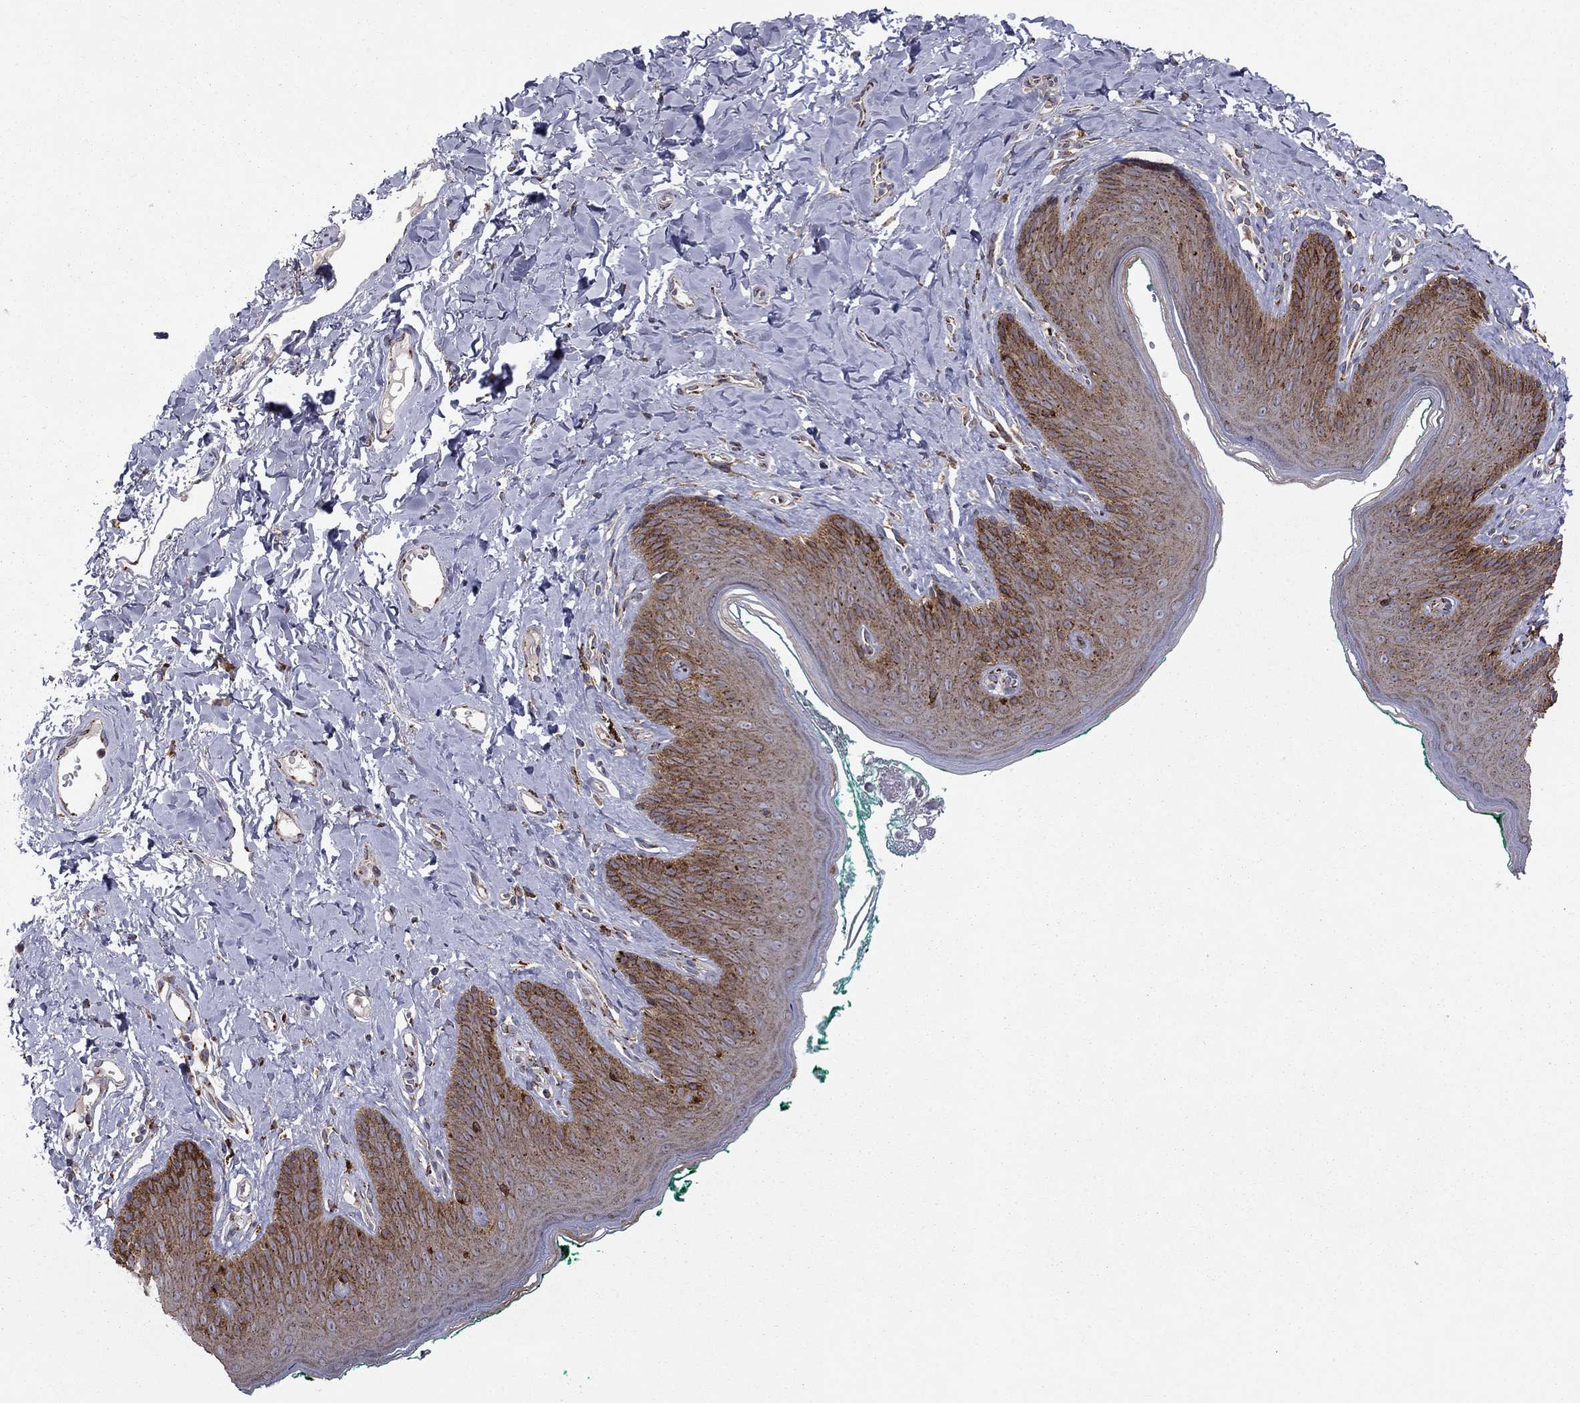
{"staining": {"intensity": "strong", "quantity": "<25%", "location": "cytoplasmic/membranous"}, "tissue": "skin", "cell_type": "Epidermal cells", "image_type": "normal", "snomed": [{"axis": "morphology", "description": "Normal tissue, NOS"}, {"axis": "topography", "description": "Vulva"}], "caption": "The immunohistochemical stain shows strong cytoplasmic/membranous positivity in epidermal cells of normal skin. (Brightfield microscopy of DAB IHC at high magnification).", "gene": "YIF1A", "patient": {"sex": "female", "age": 66}}